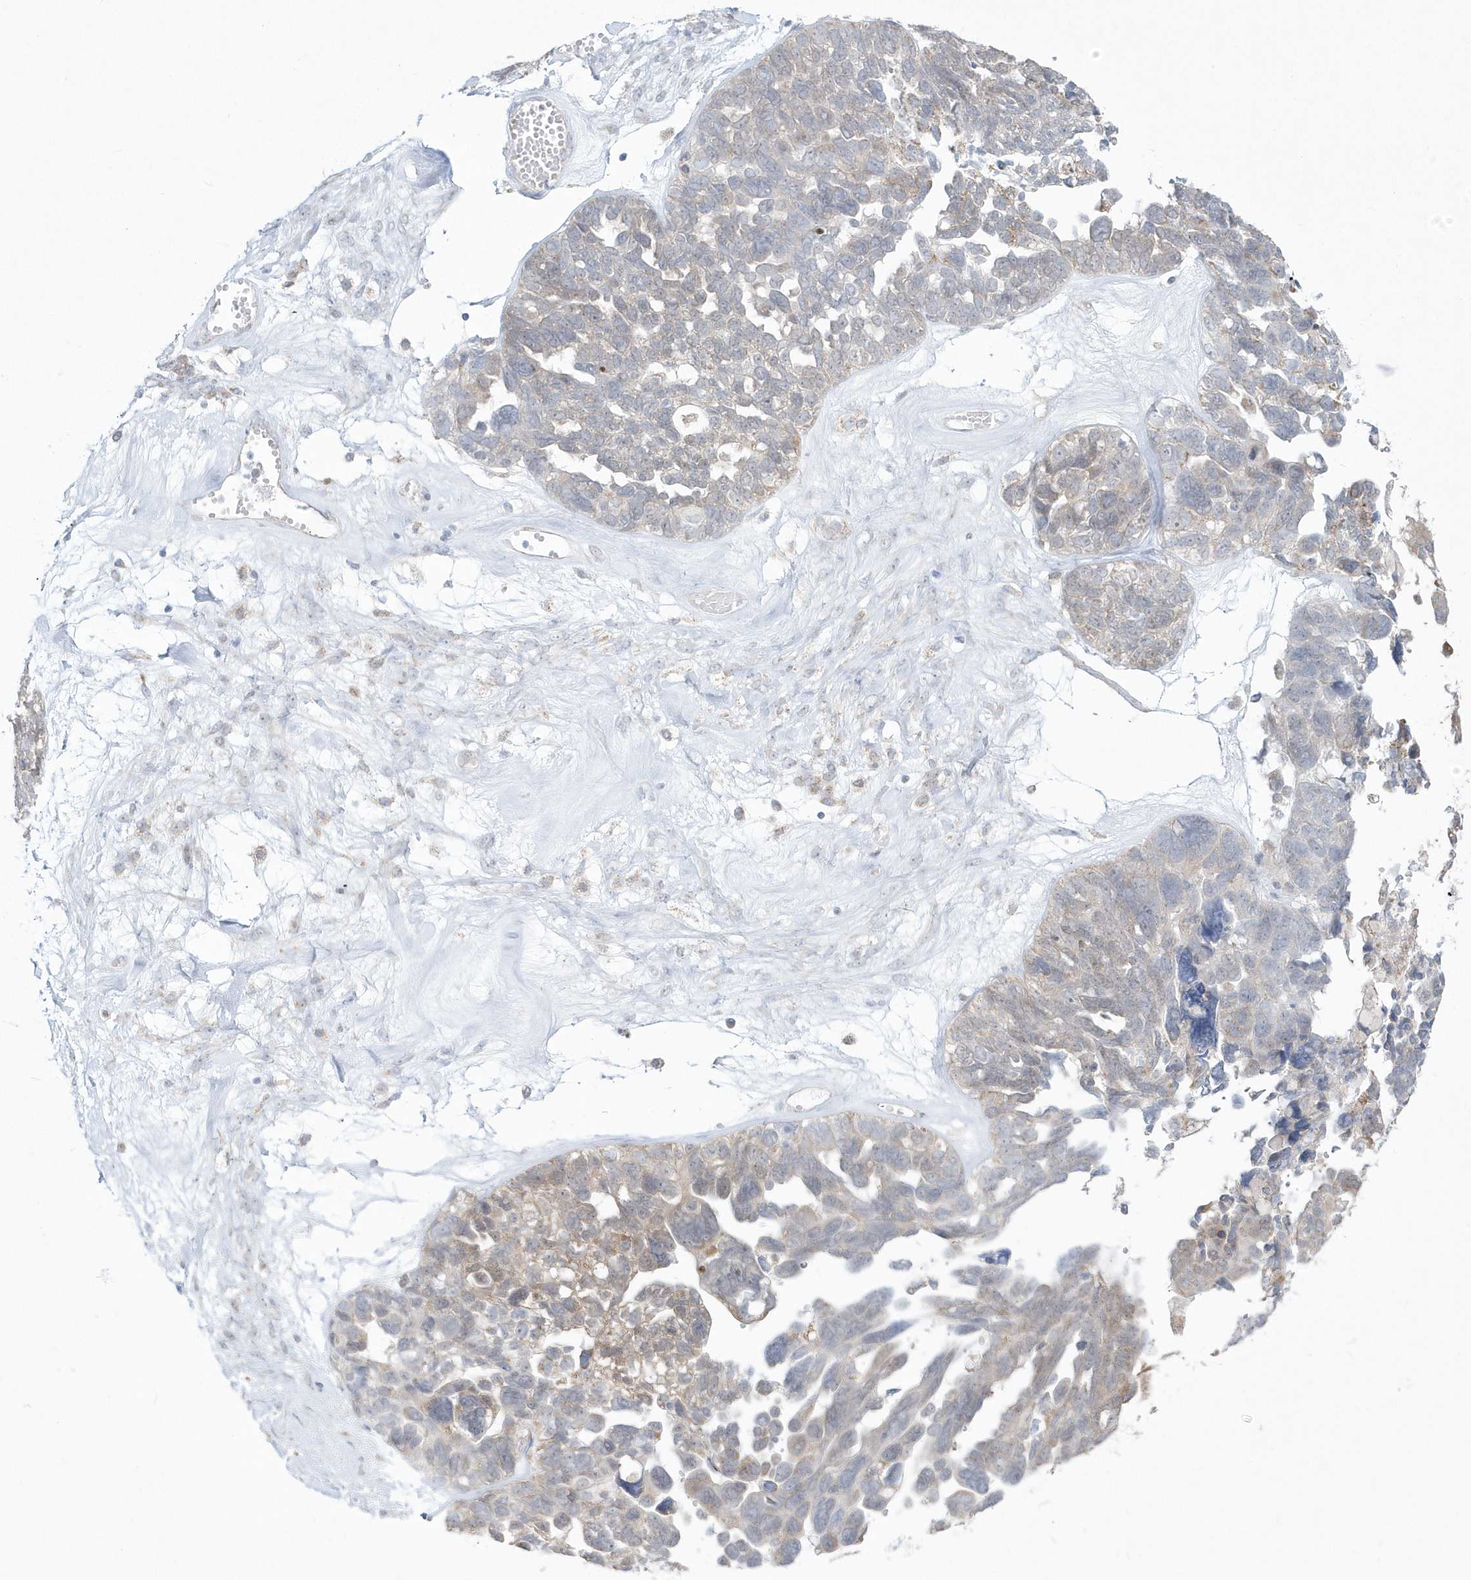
{"staining": {"intensity": "weak", "quantity": "<25%", "location": "cytoplasmic/membranous"}, "tissue": "ovarian cancer", "cell_type": "Tumor cells", "image_type": "cancer", "snomed": [{"axis": "morphology", "description": "Cystadenocarcinoma, serous, NOS"}, {"axis": "topography", "description": "Ovary"}], "caption": "An image of ovarian serous cystadenocarcinoma stained for a protein shows no brown staining in tumor cells.", "gene": "PCBD1", "patient": {"sex": "female", "age": 79}}